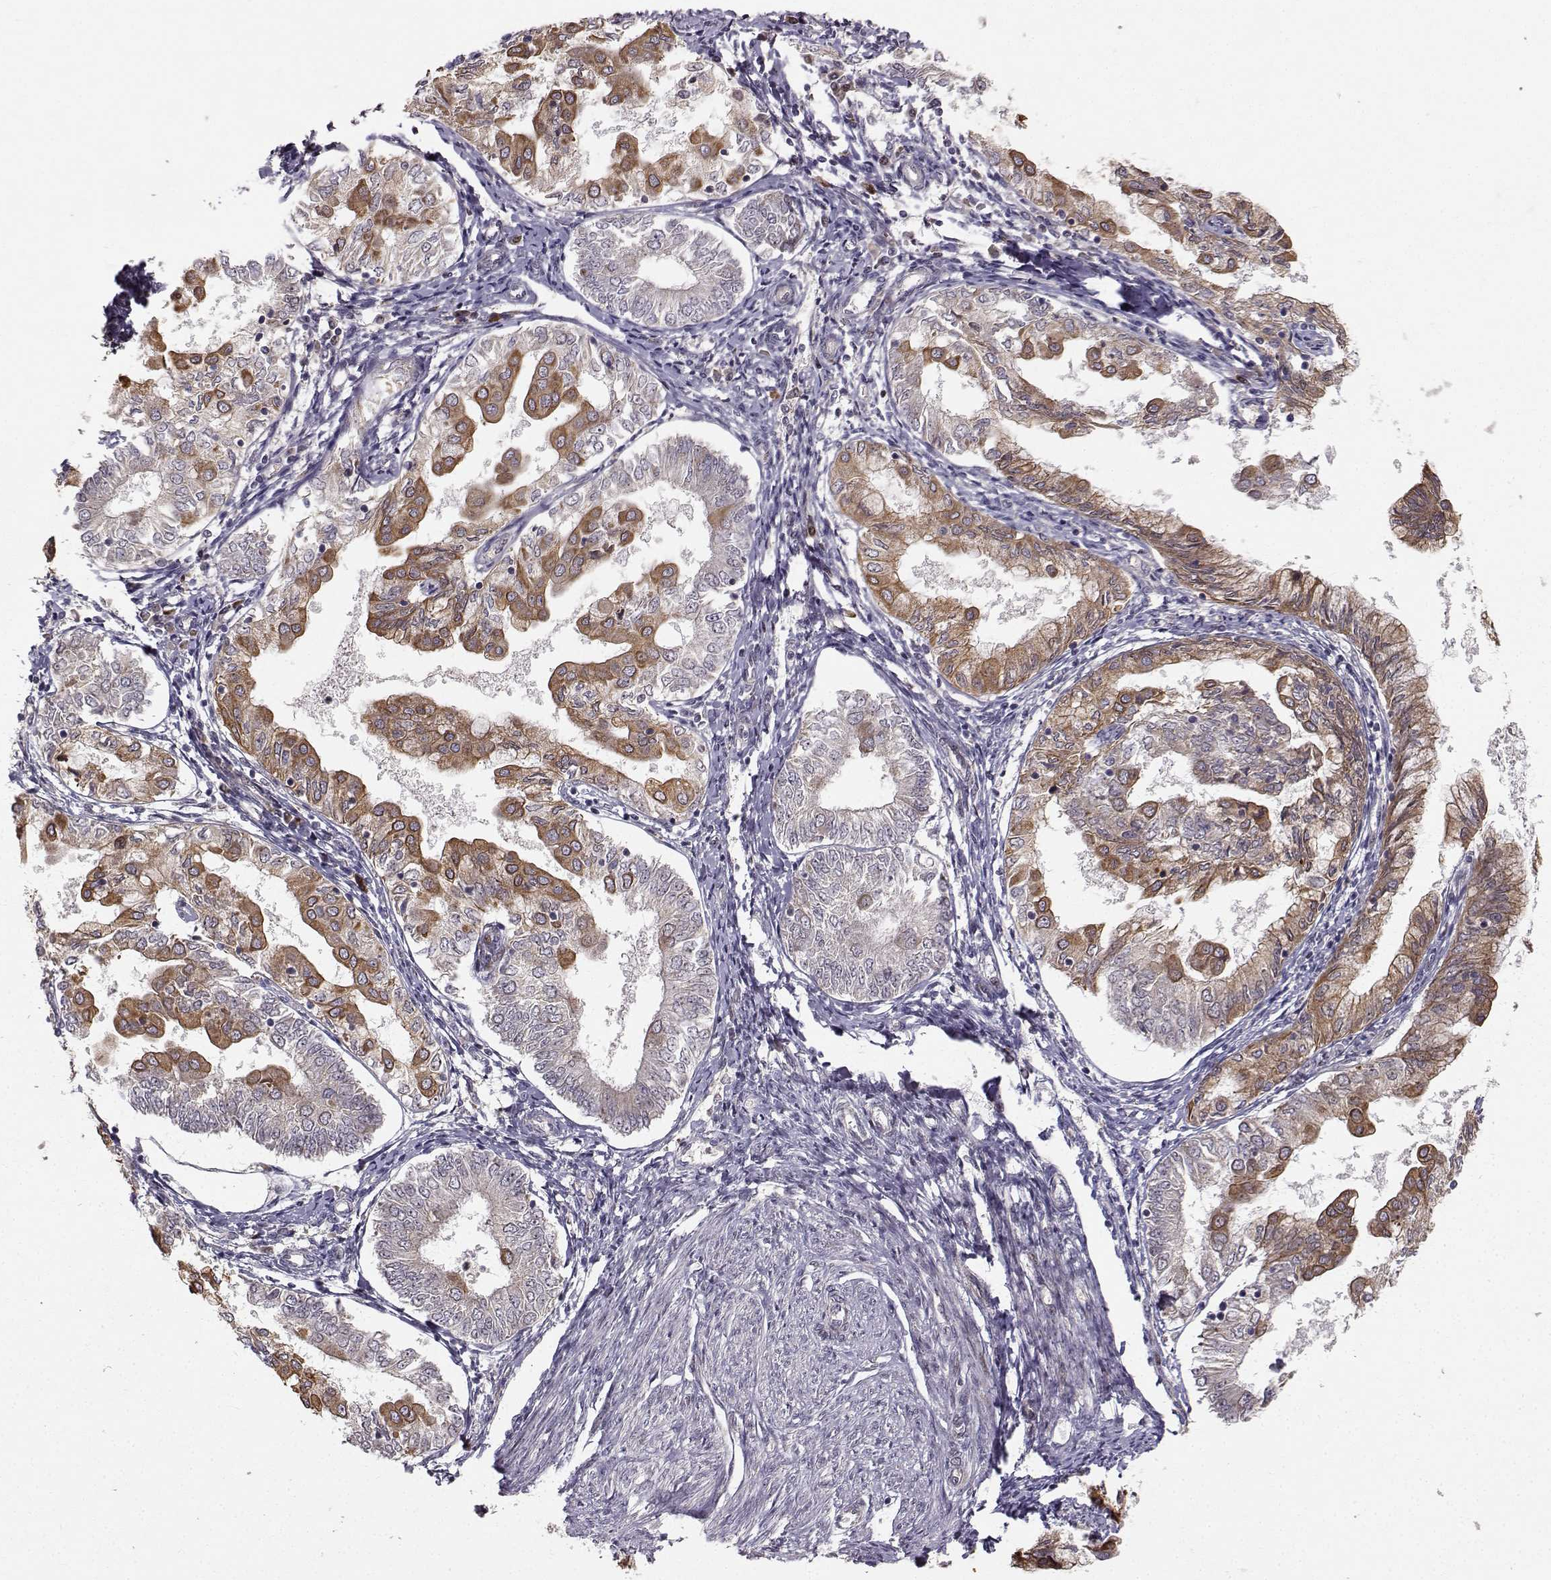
{"staining": {"intensity": "moderate", "quantity": "25%-75%", "location": "cytoplasmic/membranous"}, "tissue": "endometrial cancer", "cell_type": "Tumor cells", "image_type": "cancer", "snomed": [{"axis": "morphology", "description": "Adenocarcinoma, NOS"}, {"axis": "topography", "description": "Endometrium"}], "caption": "The micrograph exhibits a brown stain indicating the presence of a protein in the cytoplasmic/membranous of tumor cells in adenocarcinoma (endometrial).", "gene": "APC", "patient": {"sex": "female", "age": 68}}